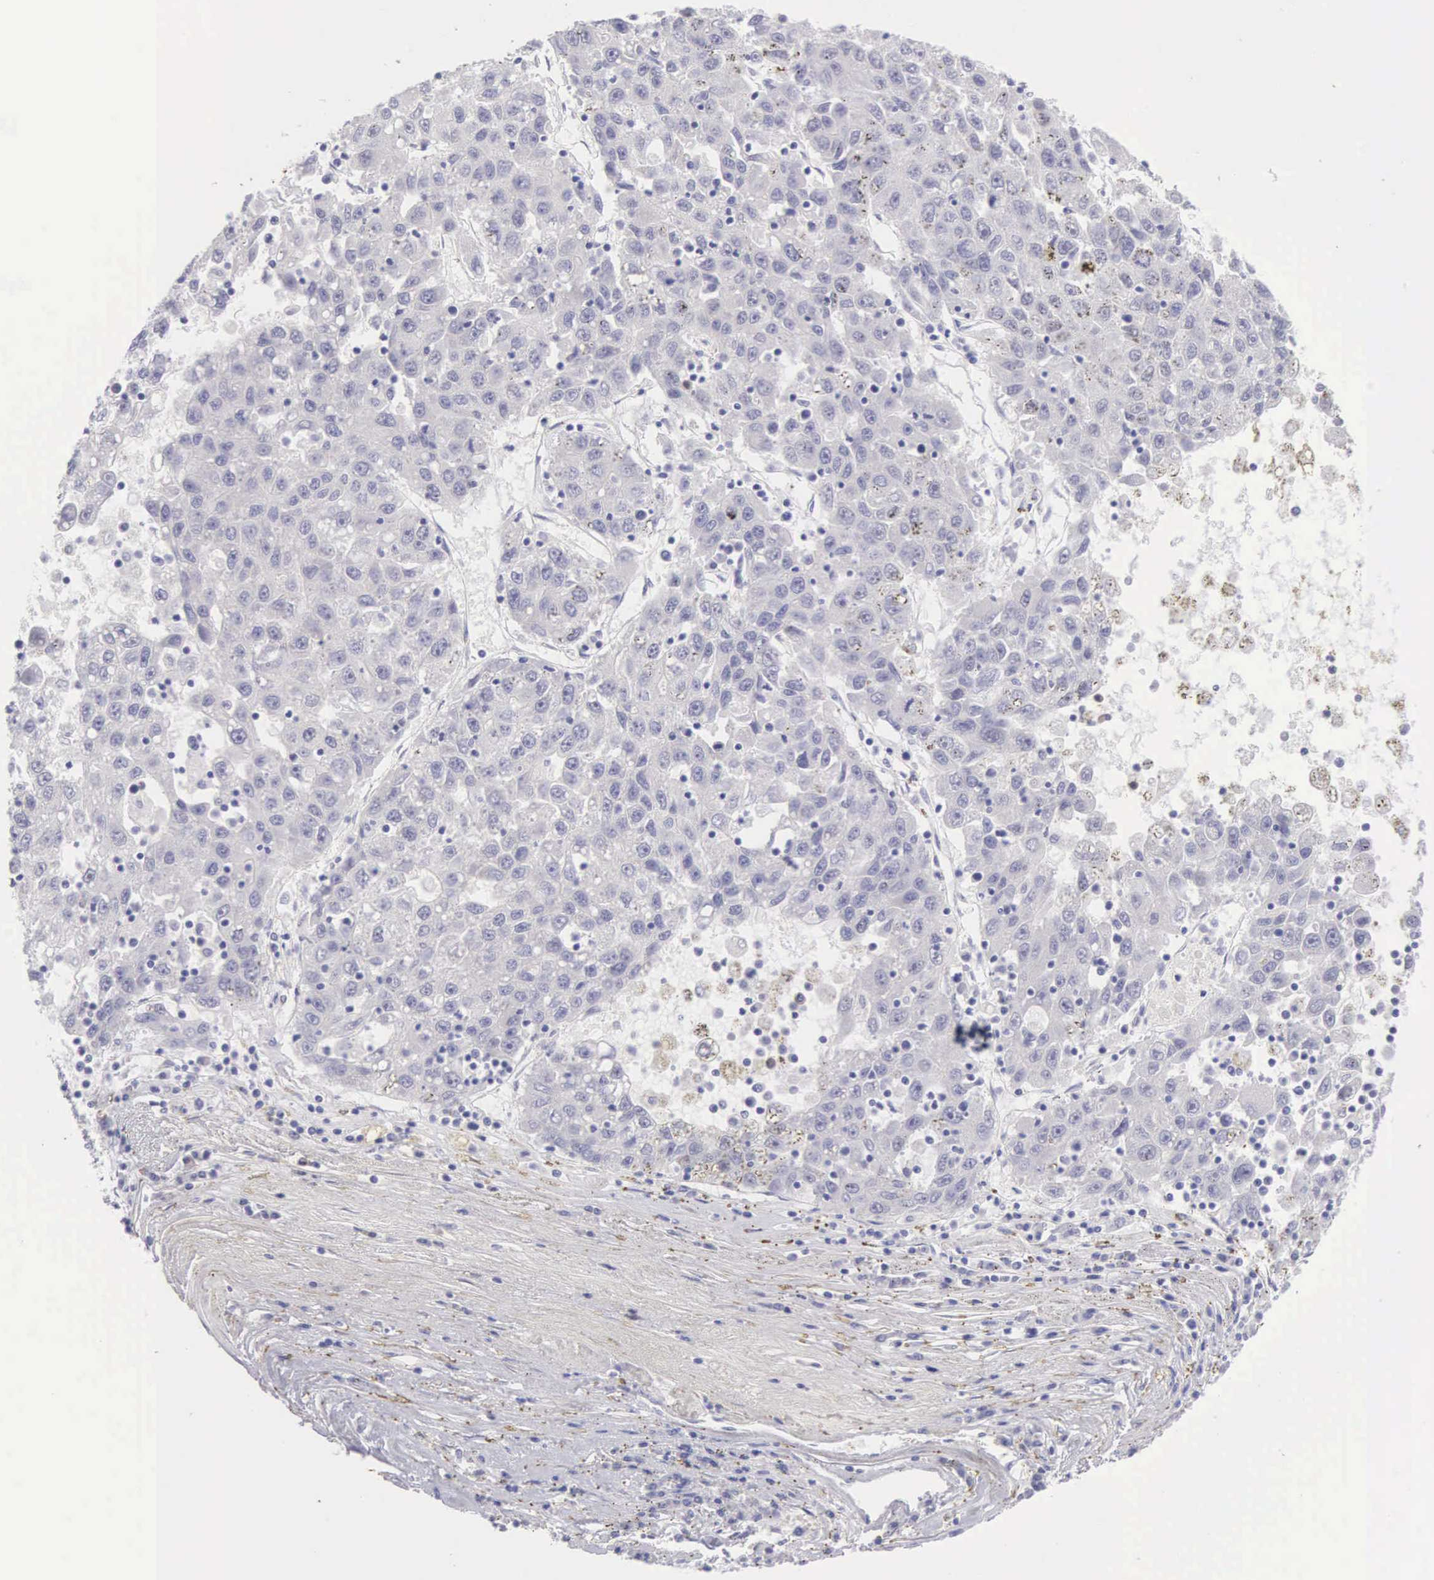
{"staining": {"intensity": "weak", "quantity": "<25%", "location": "cytoplasmic/membranous"}, "tissue": "liver cancer", "cell_type": "Tumor cells", "image_type": "cancer", "snomed": [{"axis": "morphology", "description": "Carcinoma, Hepatocellular, NOS"}, {"axis": "topography", "description": "Liver"}], "caption": "Hepatocellular carcinoma (liver) was stained to show a protein in brown. There is no significant staining in tumor cells.", "gene": "ARFGAP3", "patient": {"sex": "male", "age": 49}}